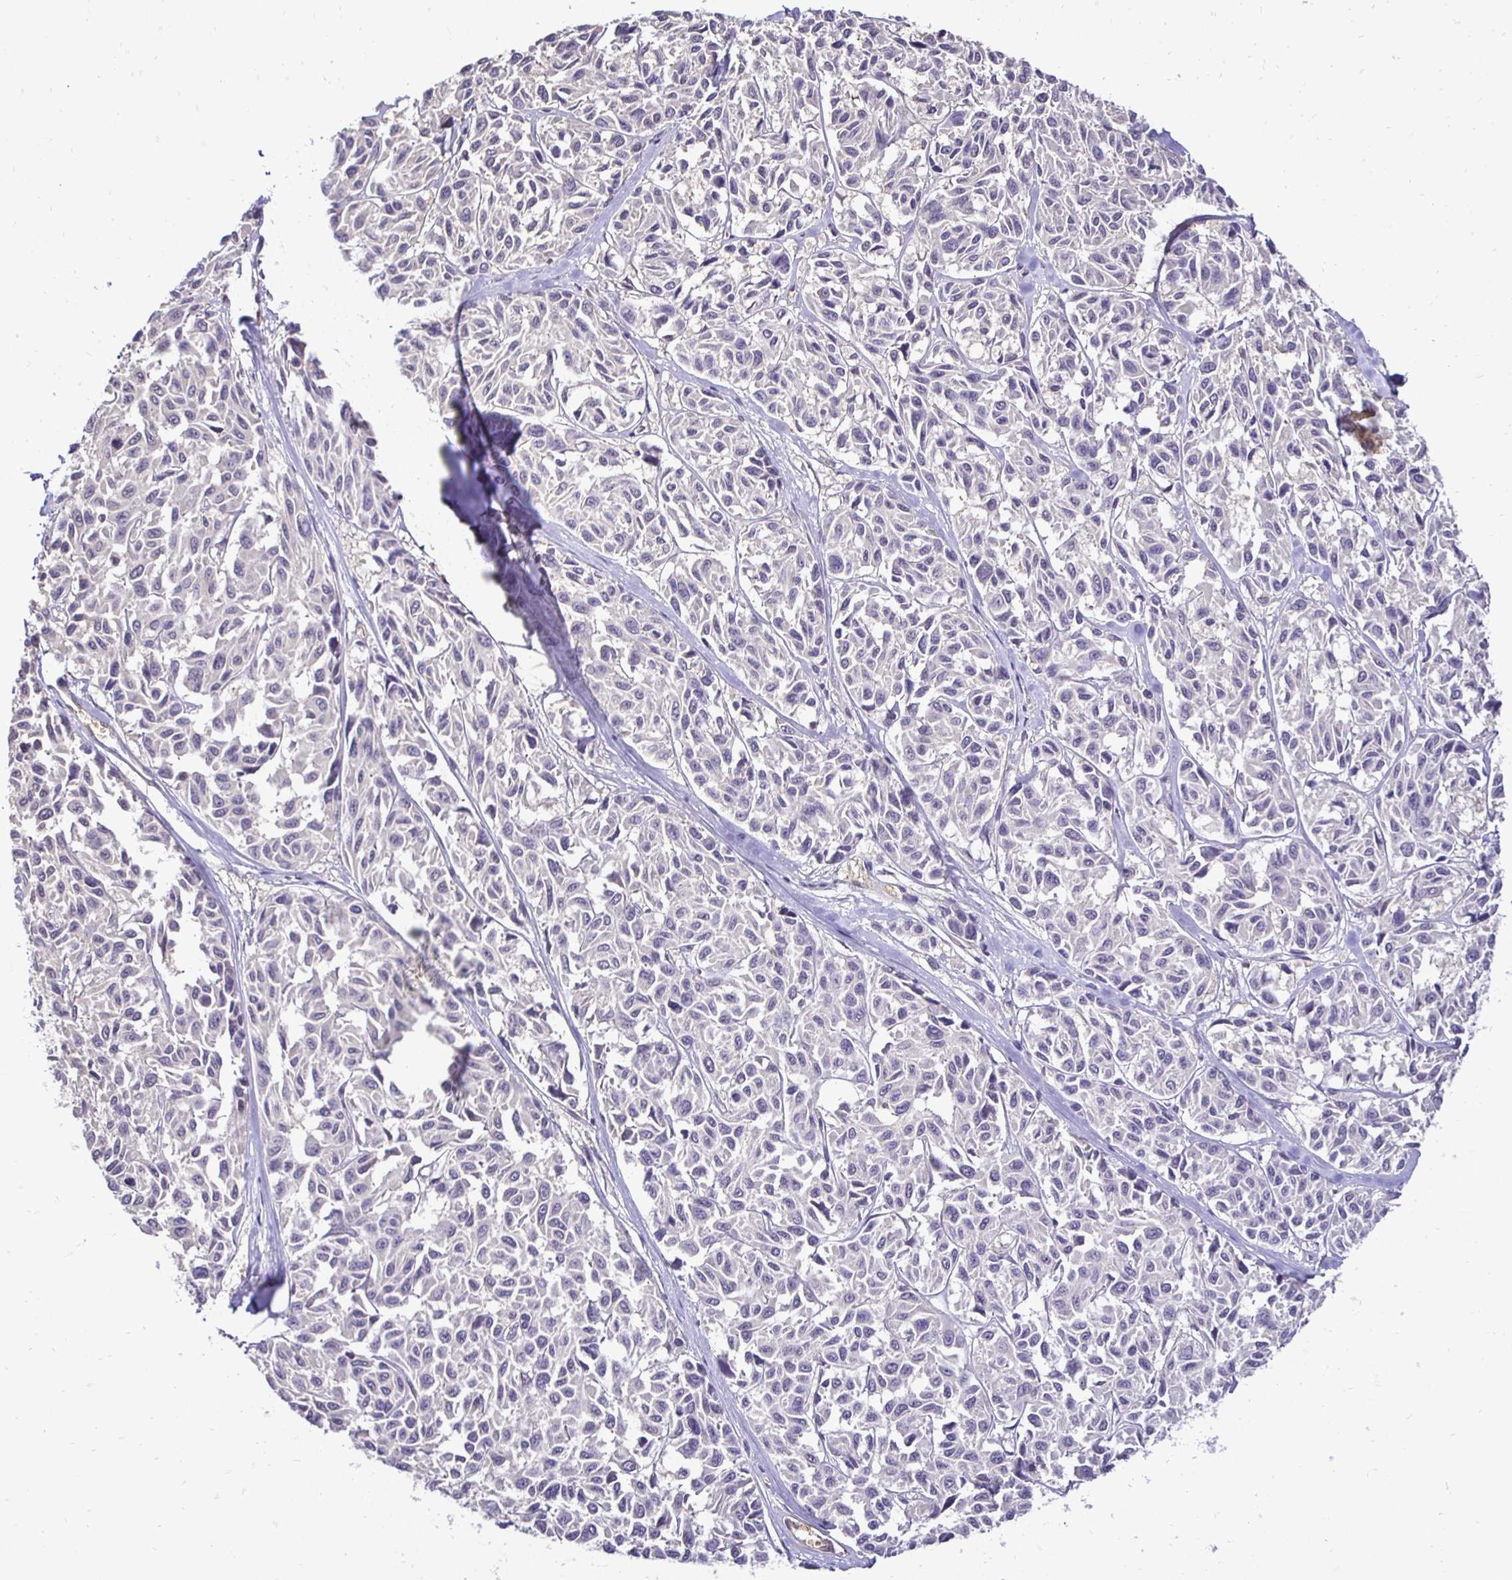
{"staining": {"intensity": "negative", "quantity": "none", "location": "none"}, "tissue": "melanoma", "cell_type": "Tumor cells", "image_type": "cancer", "snomed": [{"axis": "morphology", "description": "Malignant melanoma, NOS"}, {"axis": "topography", "description": "Skin"}], "caption": "There is no significant positivity in tumor cells of melanoma.", "gene": "SLC9A1", "patient": {"sex": "female", "age": 66}}